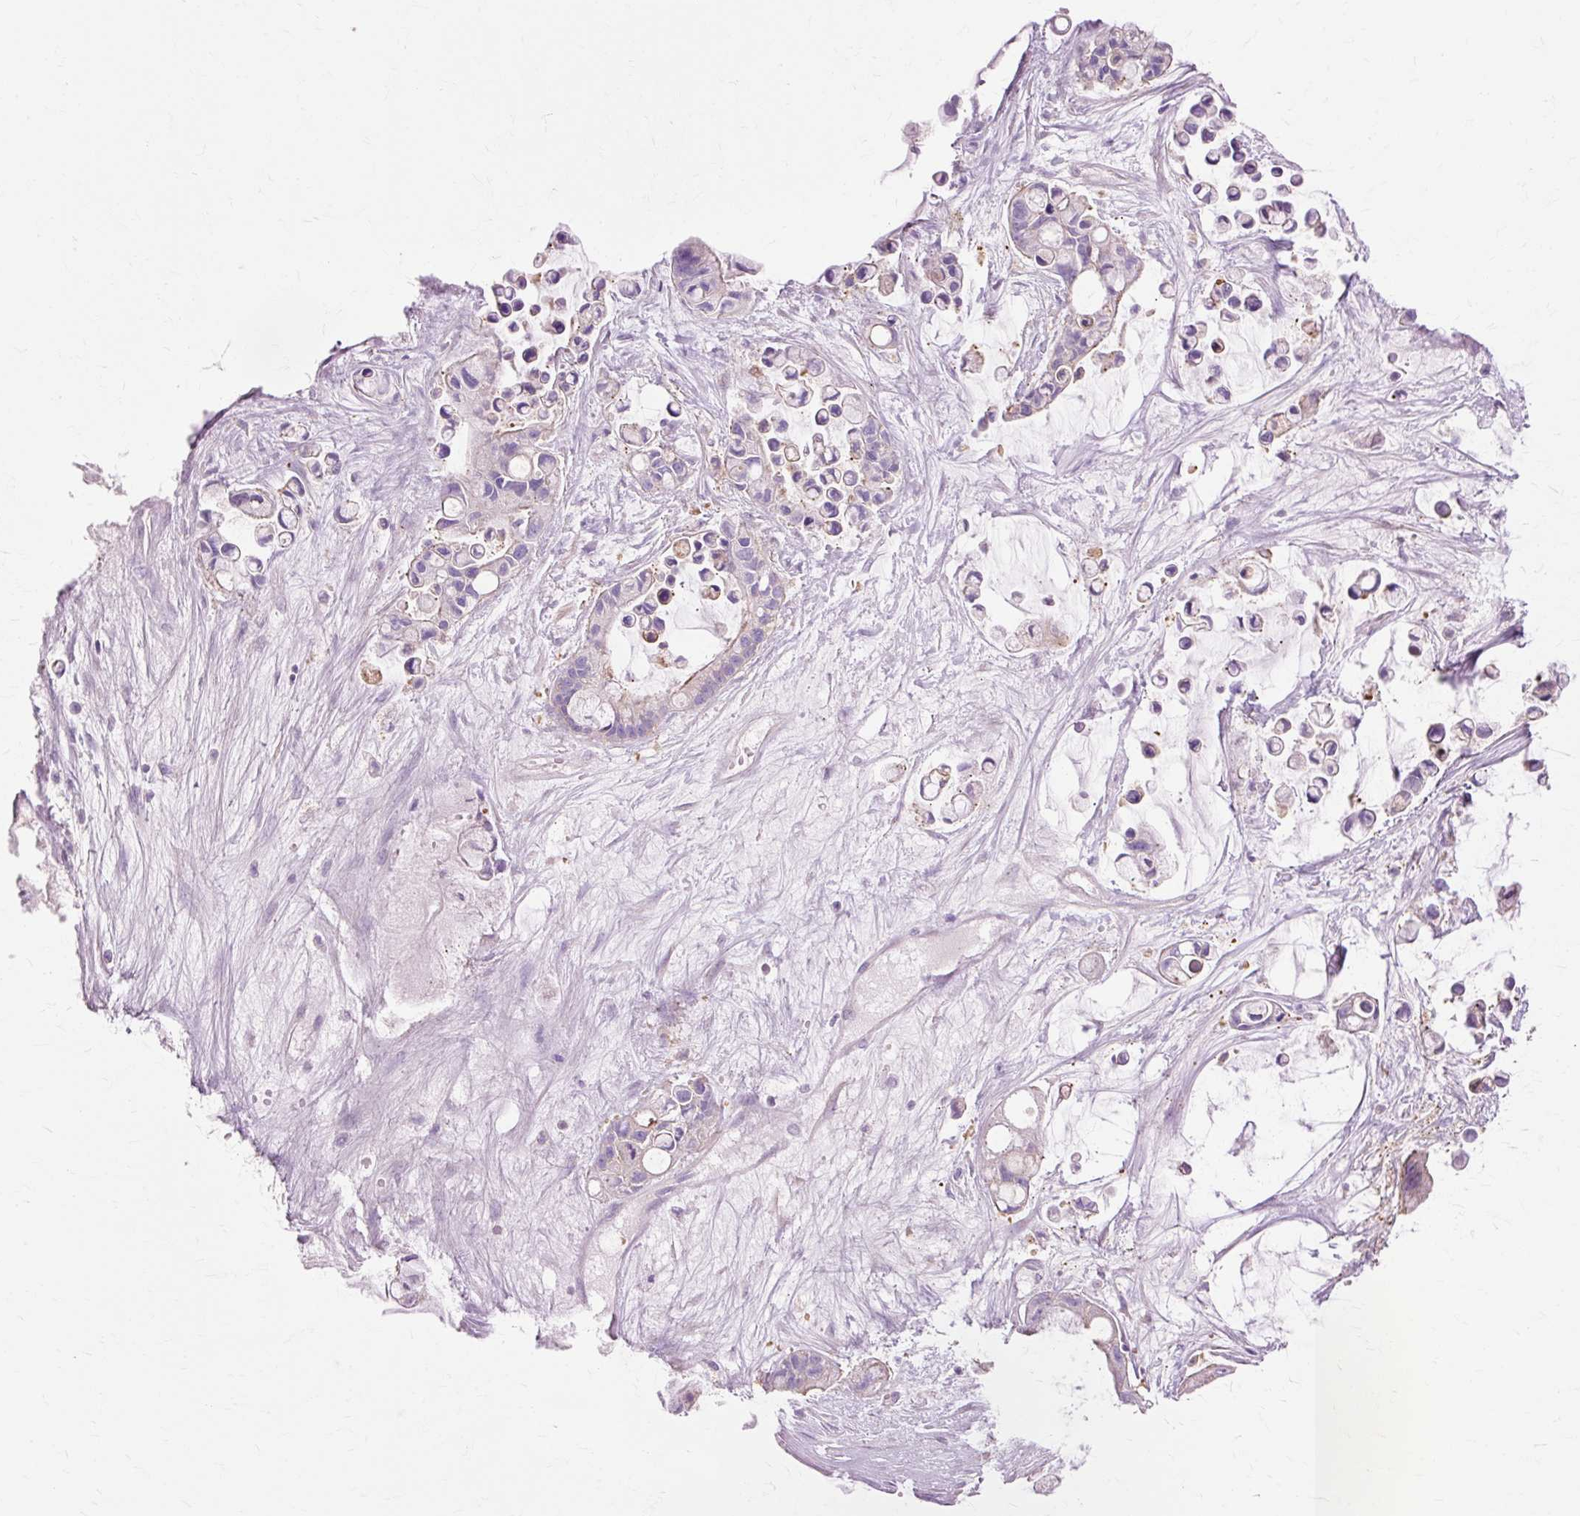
{"staining": {"intensity": "negative", "quantity": "none", "location": "none"}, "tissue": "ovarian cancer", "cell_type": "Tumor cells", "image_type": "cancer", "snomed": [{"axis": "morphology", "description": "Cystadenocarcinoma, mucinous, NOS"}, {"axis": "topography", "description": "Ovary"}], "caption": "Immunohistochemistry (IHC) of human mucinous cystadenocarcinoma (ovarian) displays no expression in tumor cells.", "gene": "TBC1D2B", "patient": {"sex": "female", "age": 63}}